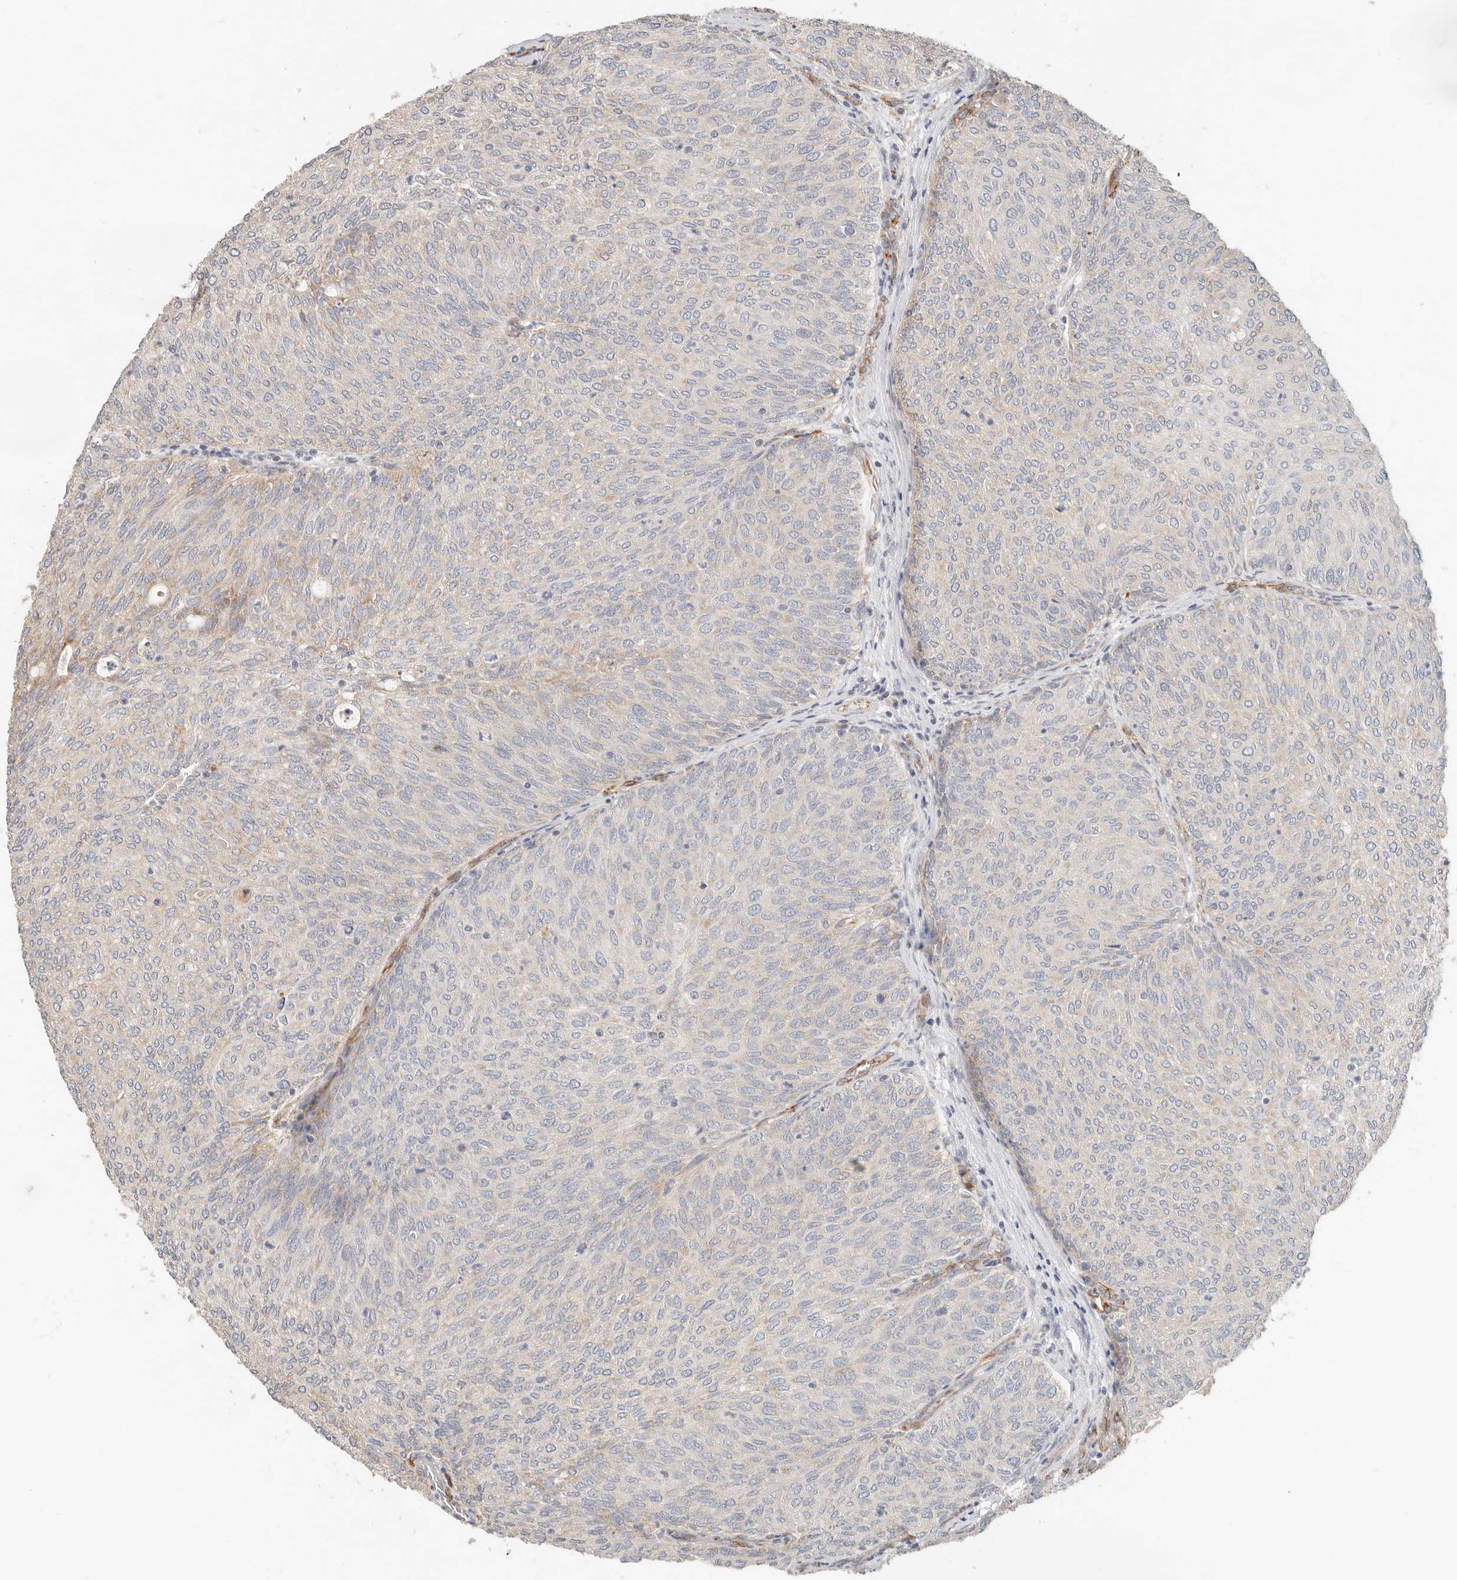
{"staining": {"intensity": "negative", "quantity": "none", "location": "none"}, "tissue": "urothelial cancer", "cell_type": "Tumor cells", "image_type": "cancer", "snomed": [{"axis": "morphology", "description": "Urothelial carcinoma, Low grade"}, {"axis": "topography", "description": "Urinary bladder"}], "caption": "Photomicrograph shows no protein expression in tumor cells of urothelial cancer tissue.", "gene": "SPRING1", "patient": {"sex": "female", "age": 79}}